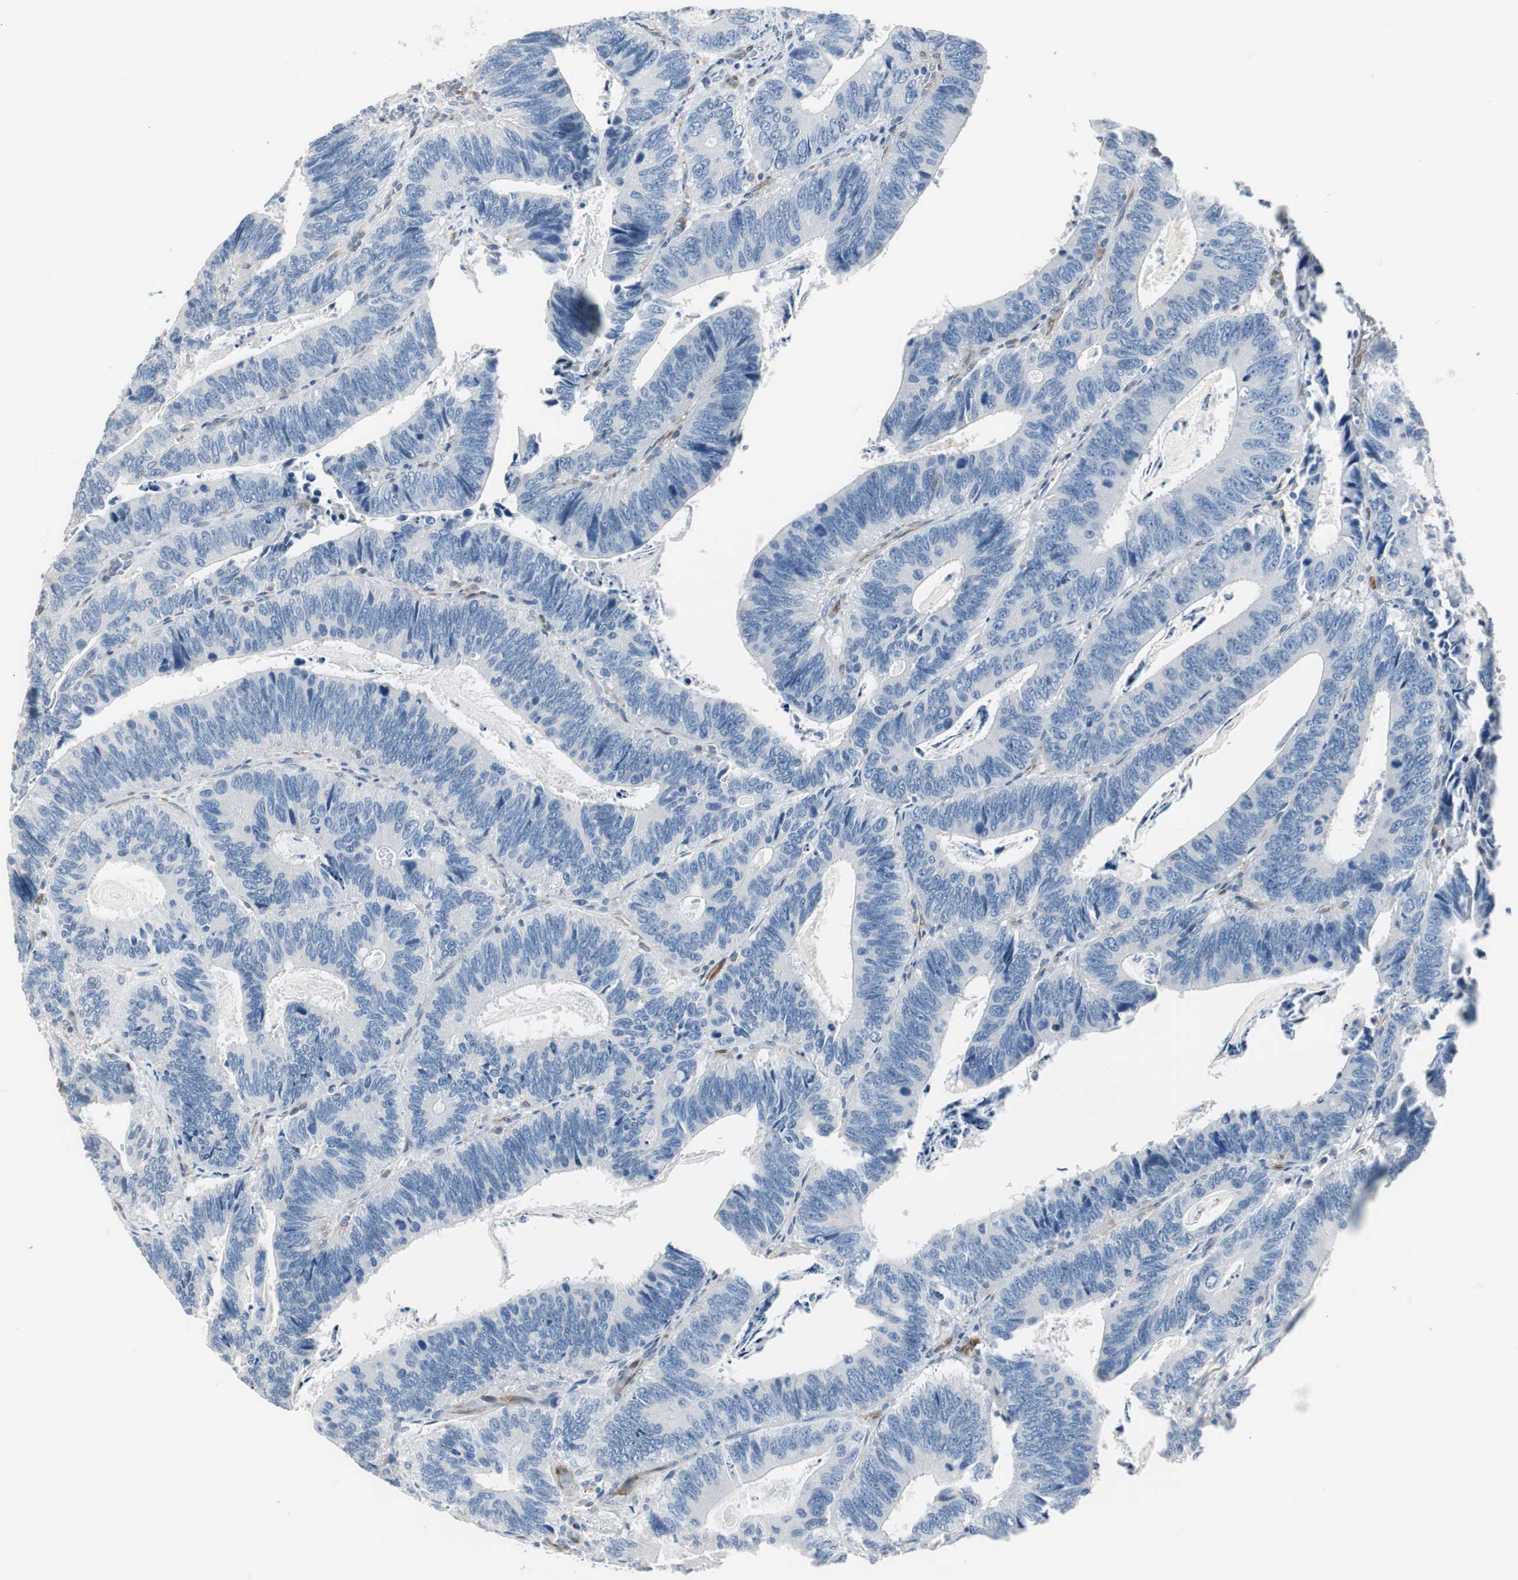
{"staining": {"intensity": "negative", "quantity": "none", "location": "none"}, "tissue": "colorectal cancer", "cell_type": "Tumor cells", "image_type": "cancer", "snomed": [{"axis": "morphology", "description": "Adenocarcinoma, NOS"}, {"axis": "topography", "description": "Colon"}], "caption": "Colorectal cancer (adenocarcinoma) was stained to show a protein in brown. There is no significant positivity in tumor cells.", "gene": "SWAP70", "patient": {"sex": "male", "age": 72}}